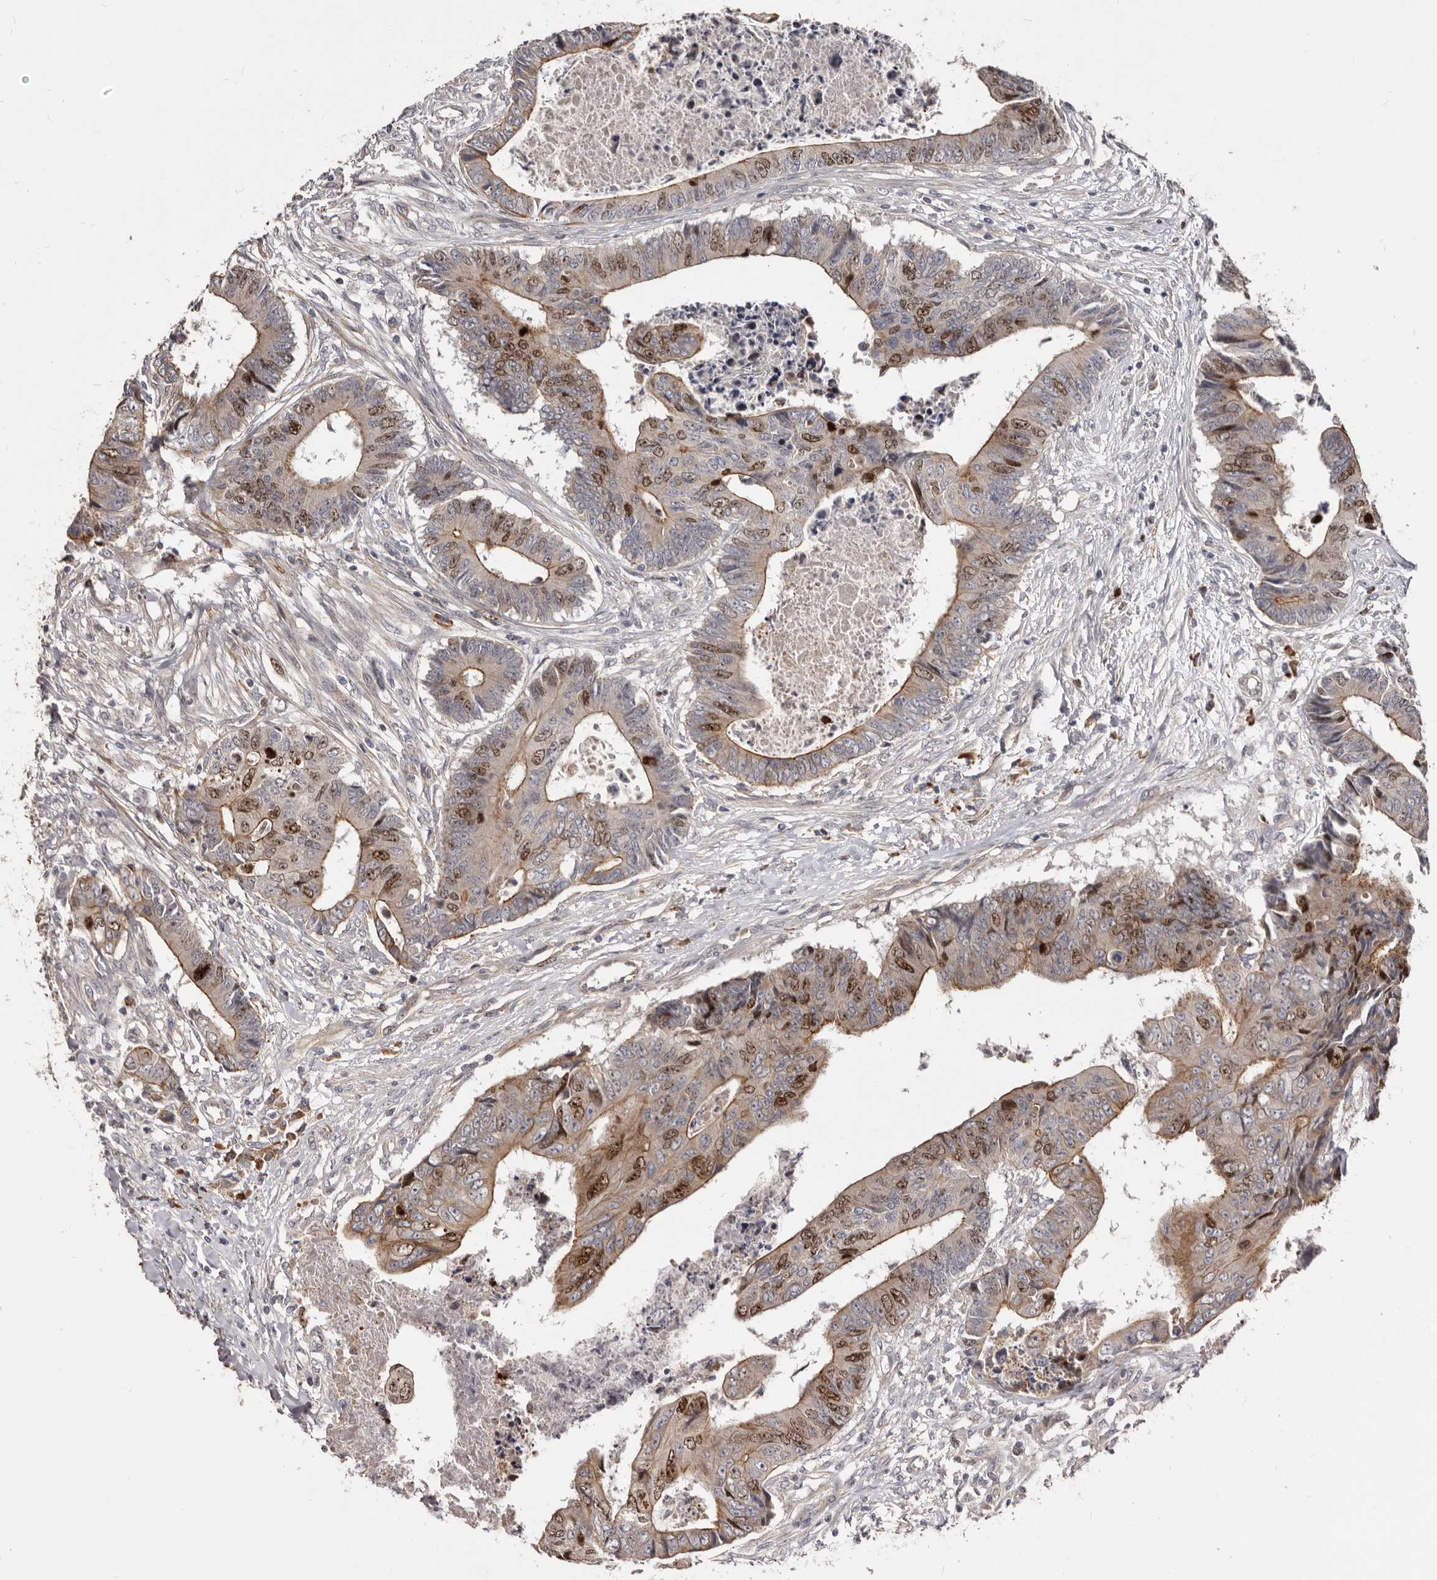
{"staining": {"intensity": "moderate", "quantity": ">75%", "location": "cytoplasmic/membranous,nuclear"}, "tissue": "colorectal cancer", "cell_type": "Tumor cells", "image_type": "cancer", "snomed": [{"axis": "morphology", "description": "Adenocarcinoma, NOS"}, {"axis": "topography", "description": "Rectum"}], "caption": "IHC staining of colorectal cancer, which displays medium levels of moderate cytoplasmic/membranous and nuclear positivity in about >75% of tumor cells indicating moderate cytoplasmic/membranous and nuclear protein staining. The staining was performed using DAB (3,3'-diaminobenzidine) (brown) for protein detection and nuclei were counterstained in hematoxylin (blue).", "gene": "CDCA8", "patient": {"sex": "male", "age": 84}}